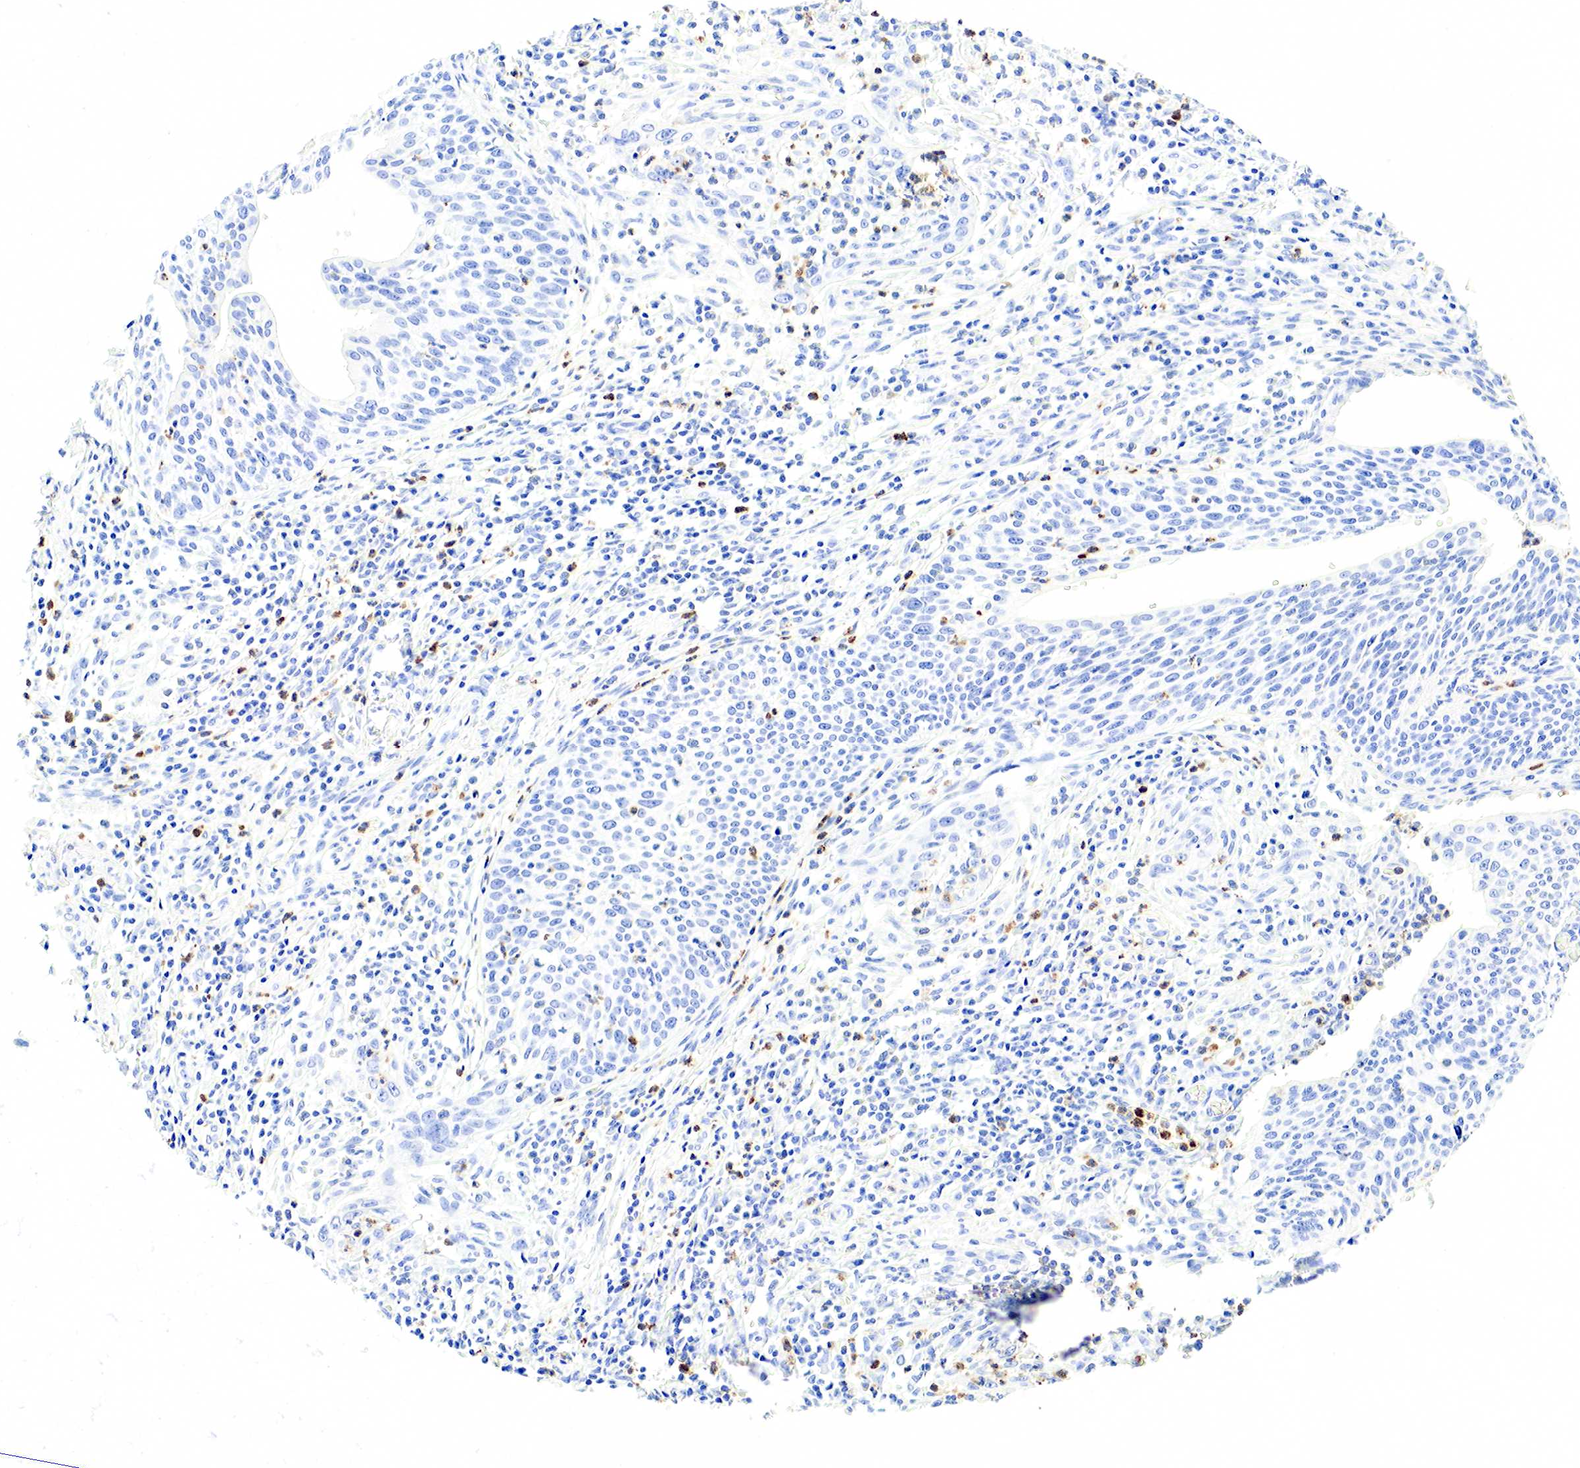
{"staining": {"intensity": "negative", "quantity": "none", "location": "none"}, "tissue": "cervical cancer", "cell_type": "Tumor cells", "image_type": "cancer", "snomed": [{"axis": "morphology", "description": "Squamous cell carcinoma, NOS"}, {"axis": "topography", "description": "Cervix"}], "caption": "Immunohistochemical staining of human cervical cancer shows no significant positivity in tumor cells.", "gene": "FUT4", "patient": {"sex": "female", "age": 41}}